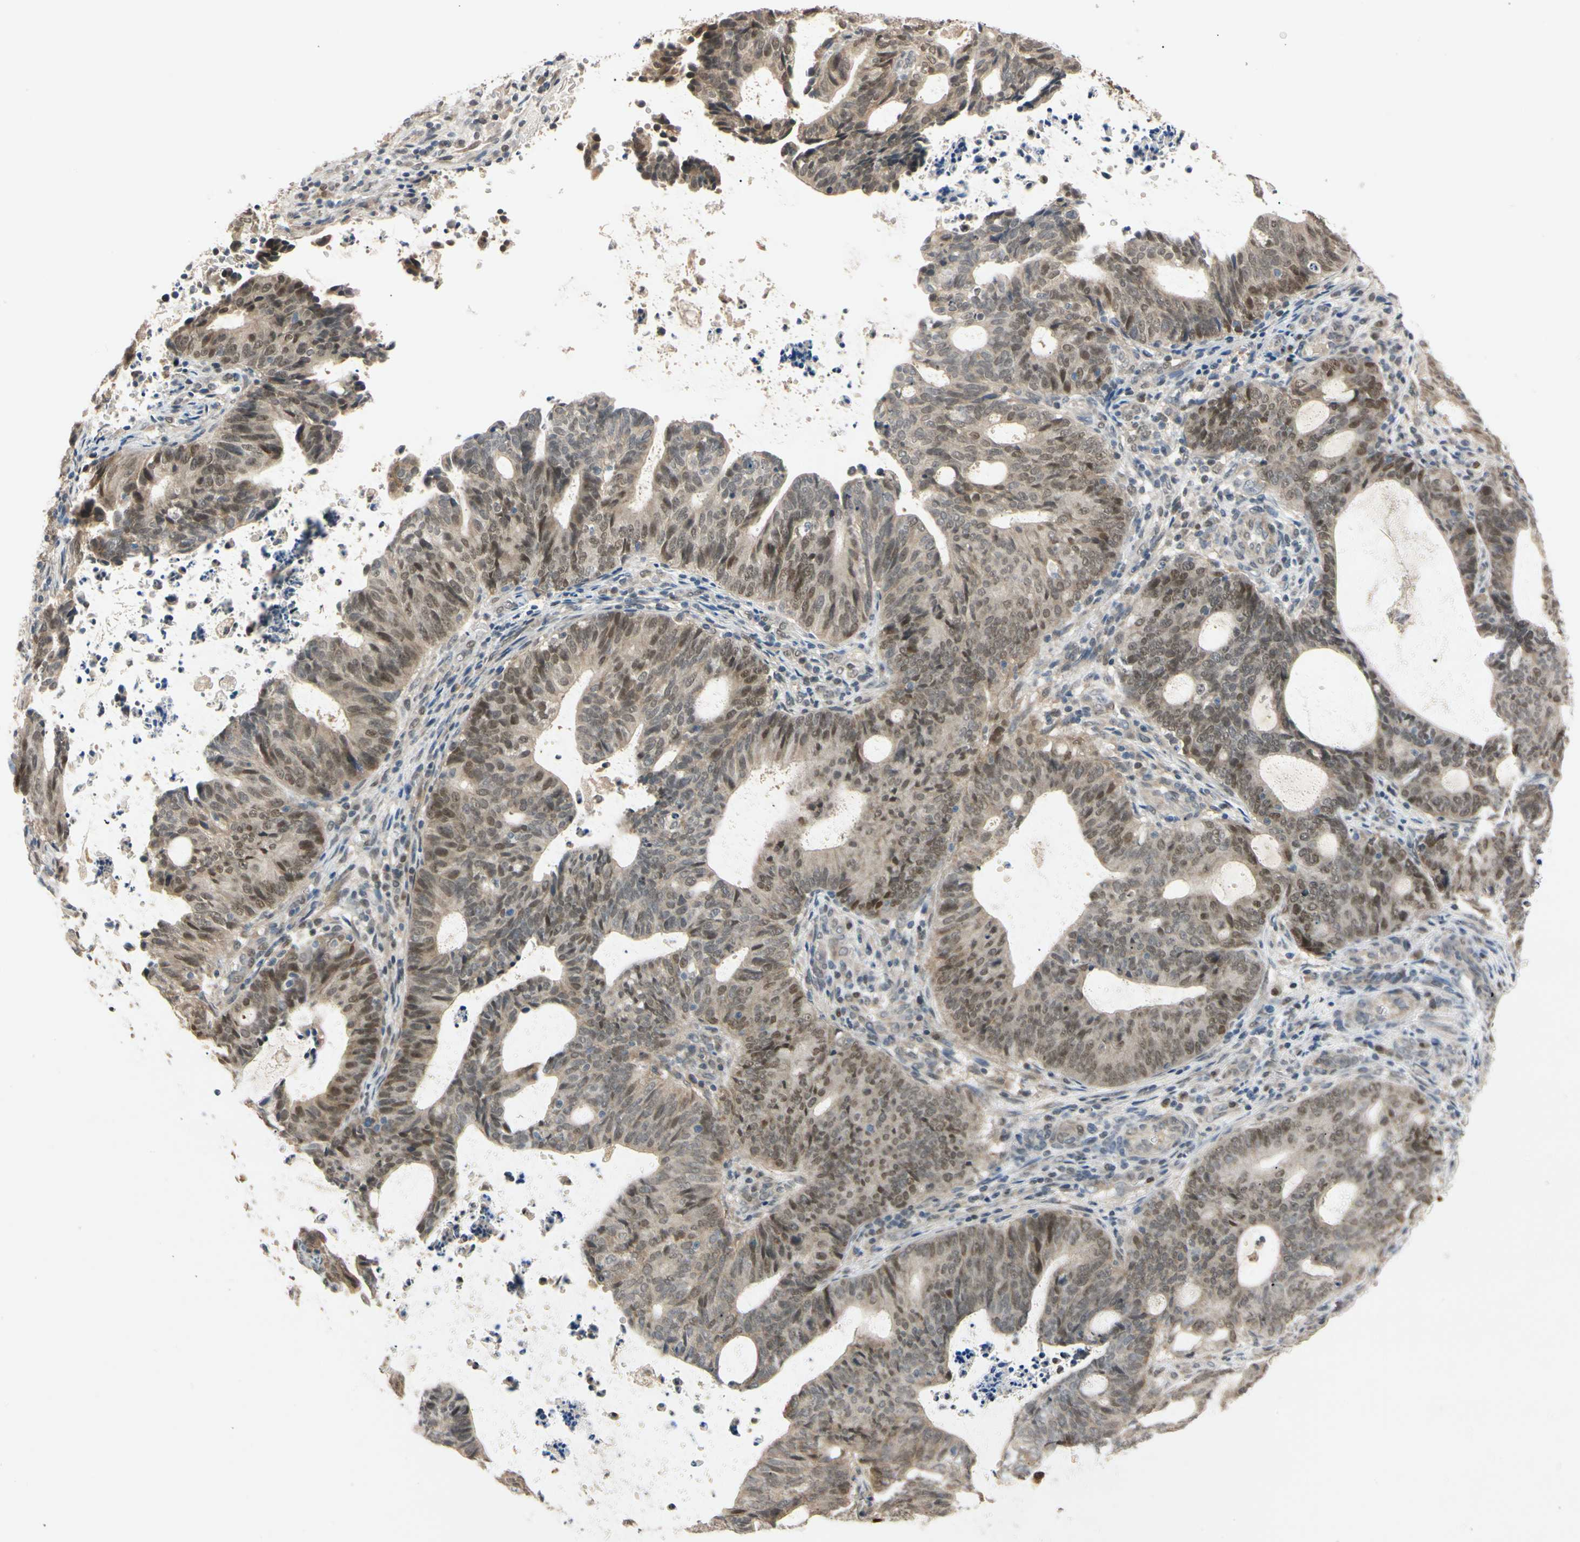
{"staining": {"intensity": "moderate", "quantity": ">75%", "location": "cytoplasmic/membranous,nuclear"}, "tissue": "endometrial cancer", "cell_type": "Tumor cells", "image_type": "cancer", "snomed": [{"axis": "morphology", "description": "Adenocarcinoma, NOS"}, {"axis": "topography", "description": "Uterus"}], "caption": "Endometrial cancer stained with a brown dye reveals moderate cytoplasmic/membranous and nuclear positive expression in about >75% of tumor cells.", "gene": "RIOX2", "patient": {"sex": "female", "age": 83}}